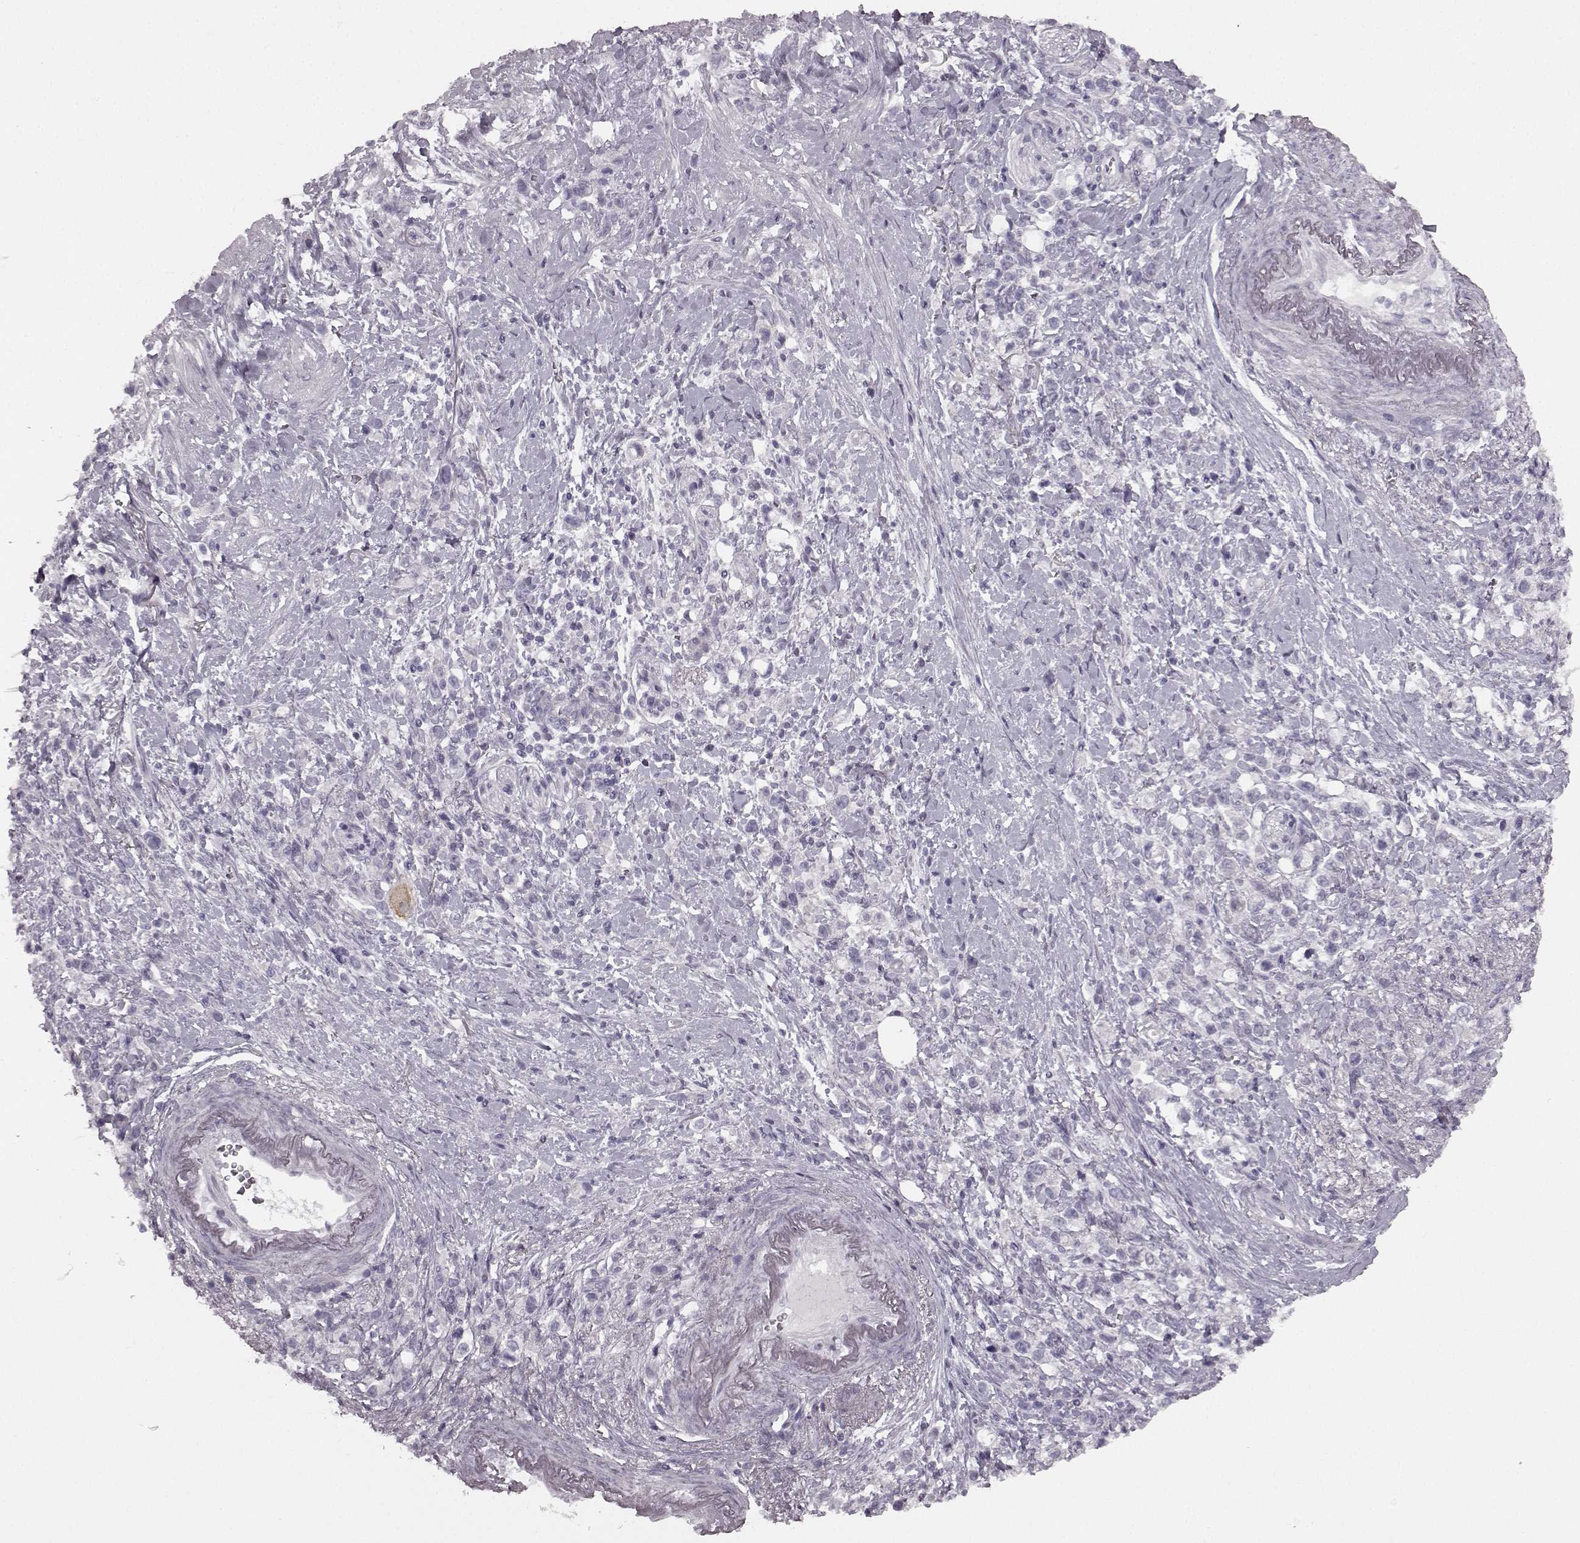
{"staining": {"intensity": "negative", "quantity": "none", "location": "none"}, "tissue": "stomach cancer", "cell_type": "Tumor cells", "image_type": "cancer", "snomed": [{"axis": "morphology", "description": "Adenocarcinoma, NOS"}, {"axis": "topography", "description": "Stomach"}], "caption": "Tumor cells are negative for brown protein staining in stomach cancer.", "gene": "SEMG2", "patient": {"sex": "male", "age": 63}}